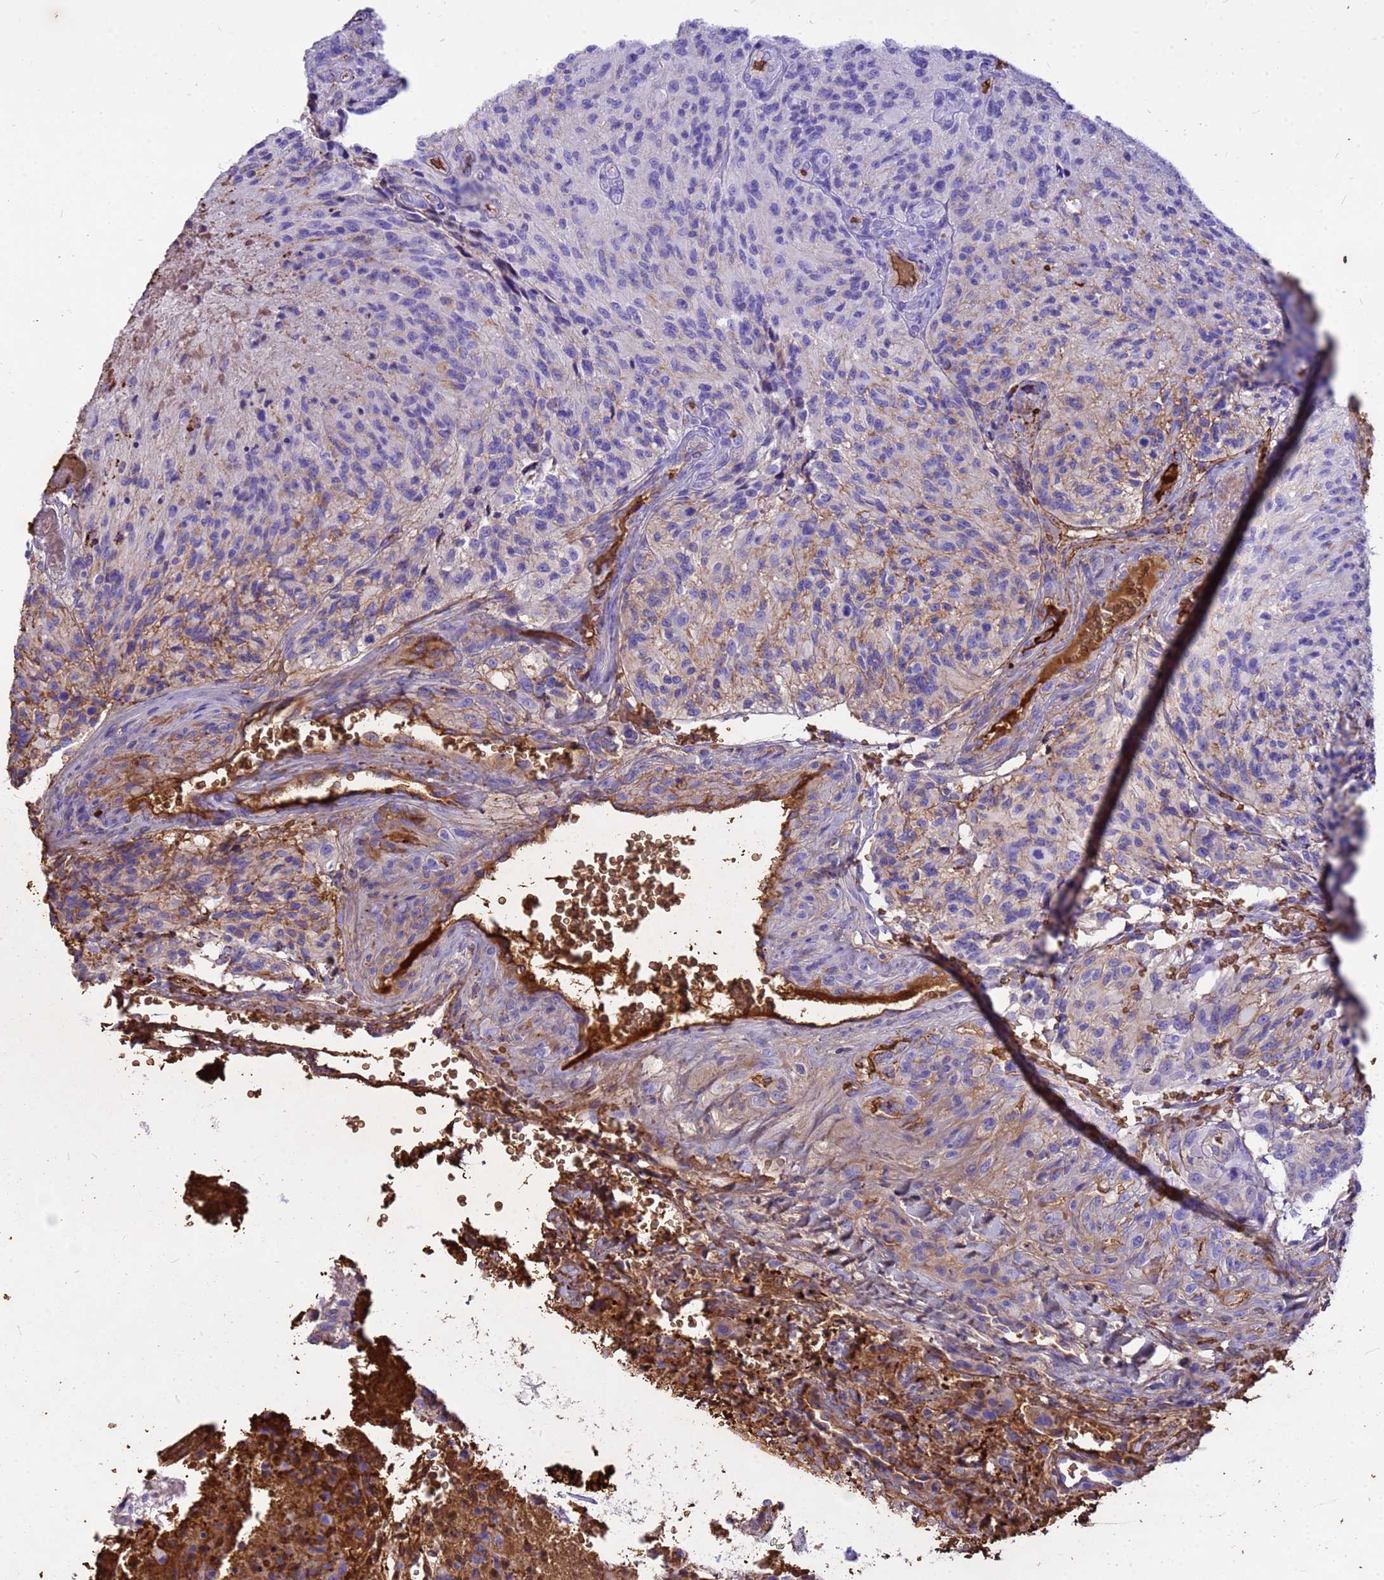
{"staining": {"intensity": "negative", "quantity": "none", "location": "none"}, "tissue": "glioma", "cell_type": "Tumor cells", "image_type": "cancer", "snomed": [{"axis": "morphology", "description": "Normal tissue, NOS"}, {"axis": "morphology", "description": "Glioma, malignant, High grade"}, {"axis": "topography", "description": "Cerebral cortex"}], "caption": "The micrograph demonstrates no staining of tumor cells in glioma.", "gene": "HBA2", "patient": {"sex": "male", "age": 56}}